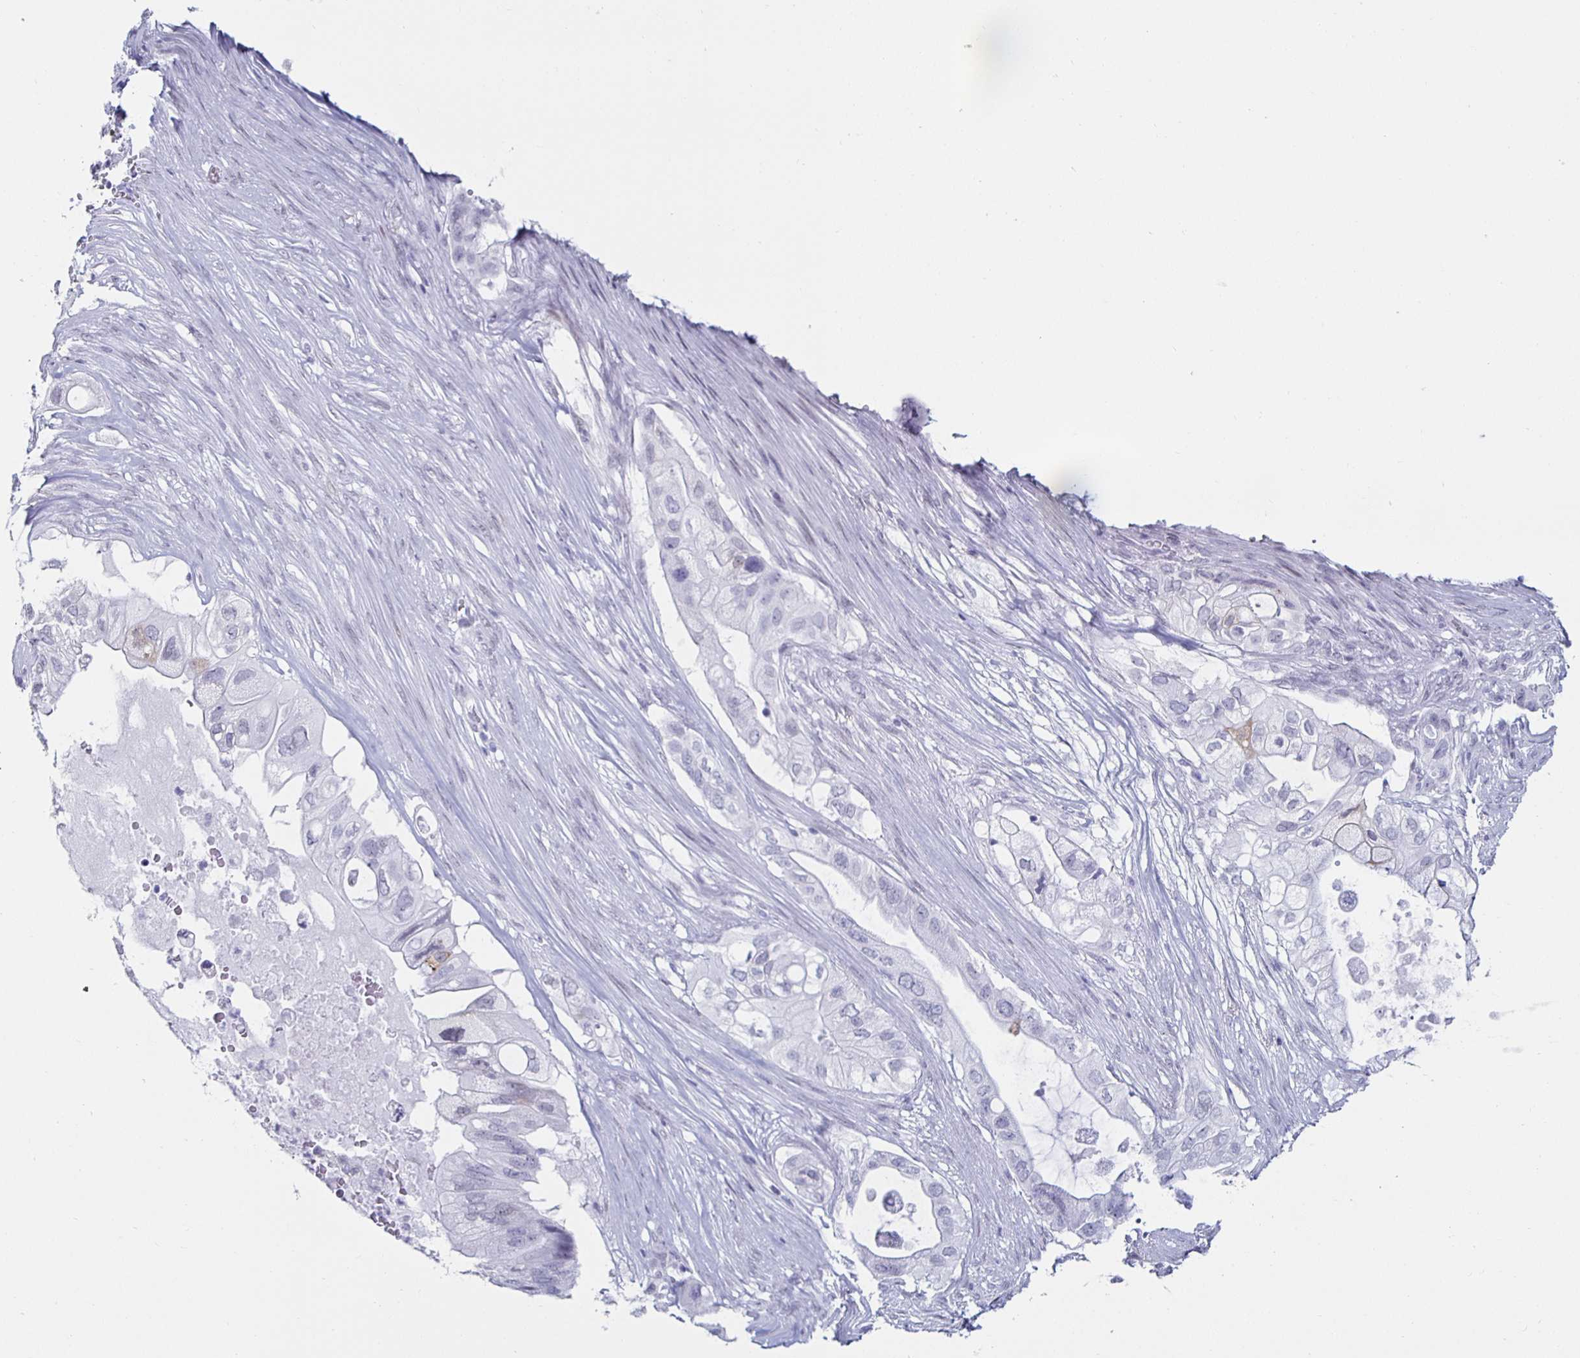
{"staining": {"intensity": "negative", "quantity": "none", "location": "none"}, "tissue": "pancreatic cancer", "cell_type": "Tumor cells", "image_type": "cancer", "snomed": [{"axis": "morphology", "description": "Adenocarcinoma, NOS"}, {"axis": "topography", "description": "Pancreas"}], "caption": "DAB immunohistochemical staining of human pancreatic adenocarcinoma displays no significant positivity in tumor cells.", "gene": "KRT4", "patient": {"sex": "female", "age": 72}}